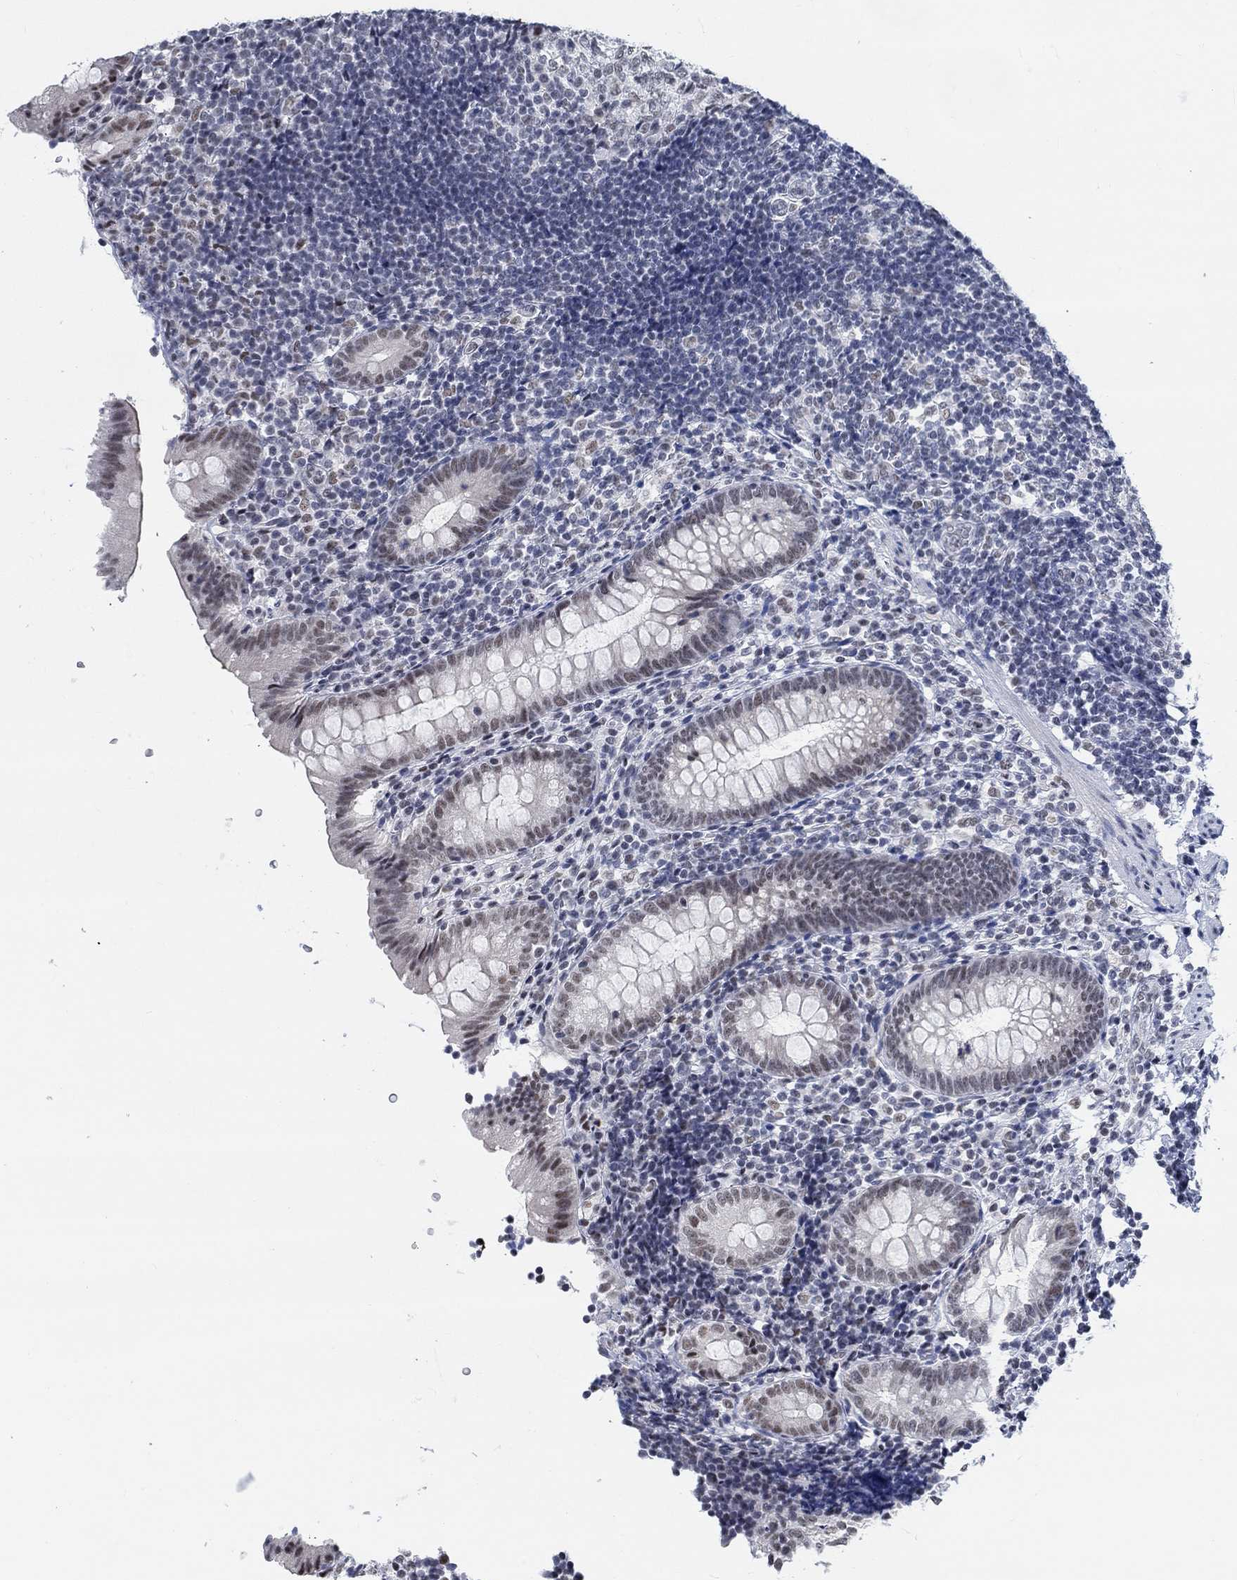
{"staining": {"intensity": "negative", "quantity": "none", "location": "none"}, "tissue": "appendix", "cell_type": "Glandular cells", "image_type": "normal", "snomed": [{"axis": "morphology", "description": "Normal tissue, NOS"}, {"axis": "topography", "description": "Appendix"}], "caption": "This is a micrograph of immunohistochemistry staining of normal appendix, which shows no positivity in glandular cells.", "gene": "KCNH8", "patient": {"sex": "female", "age": 40}}